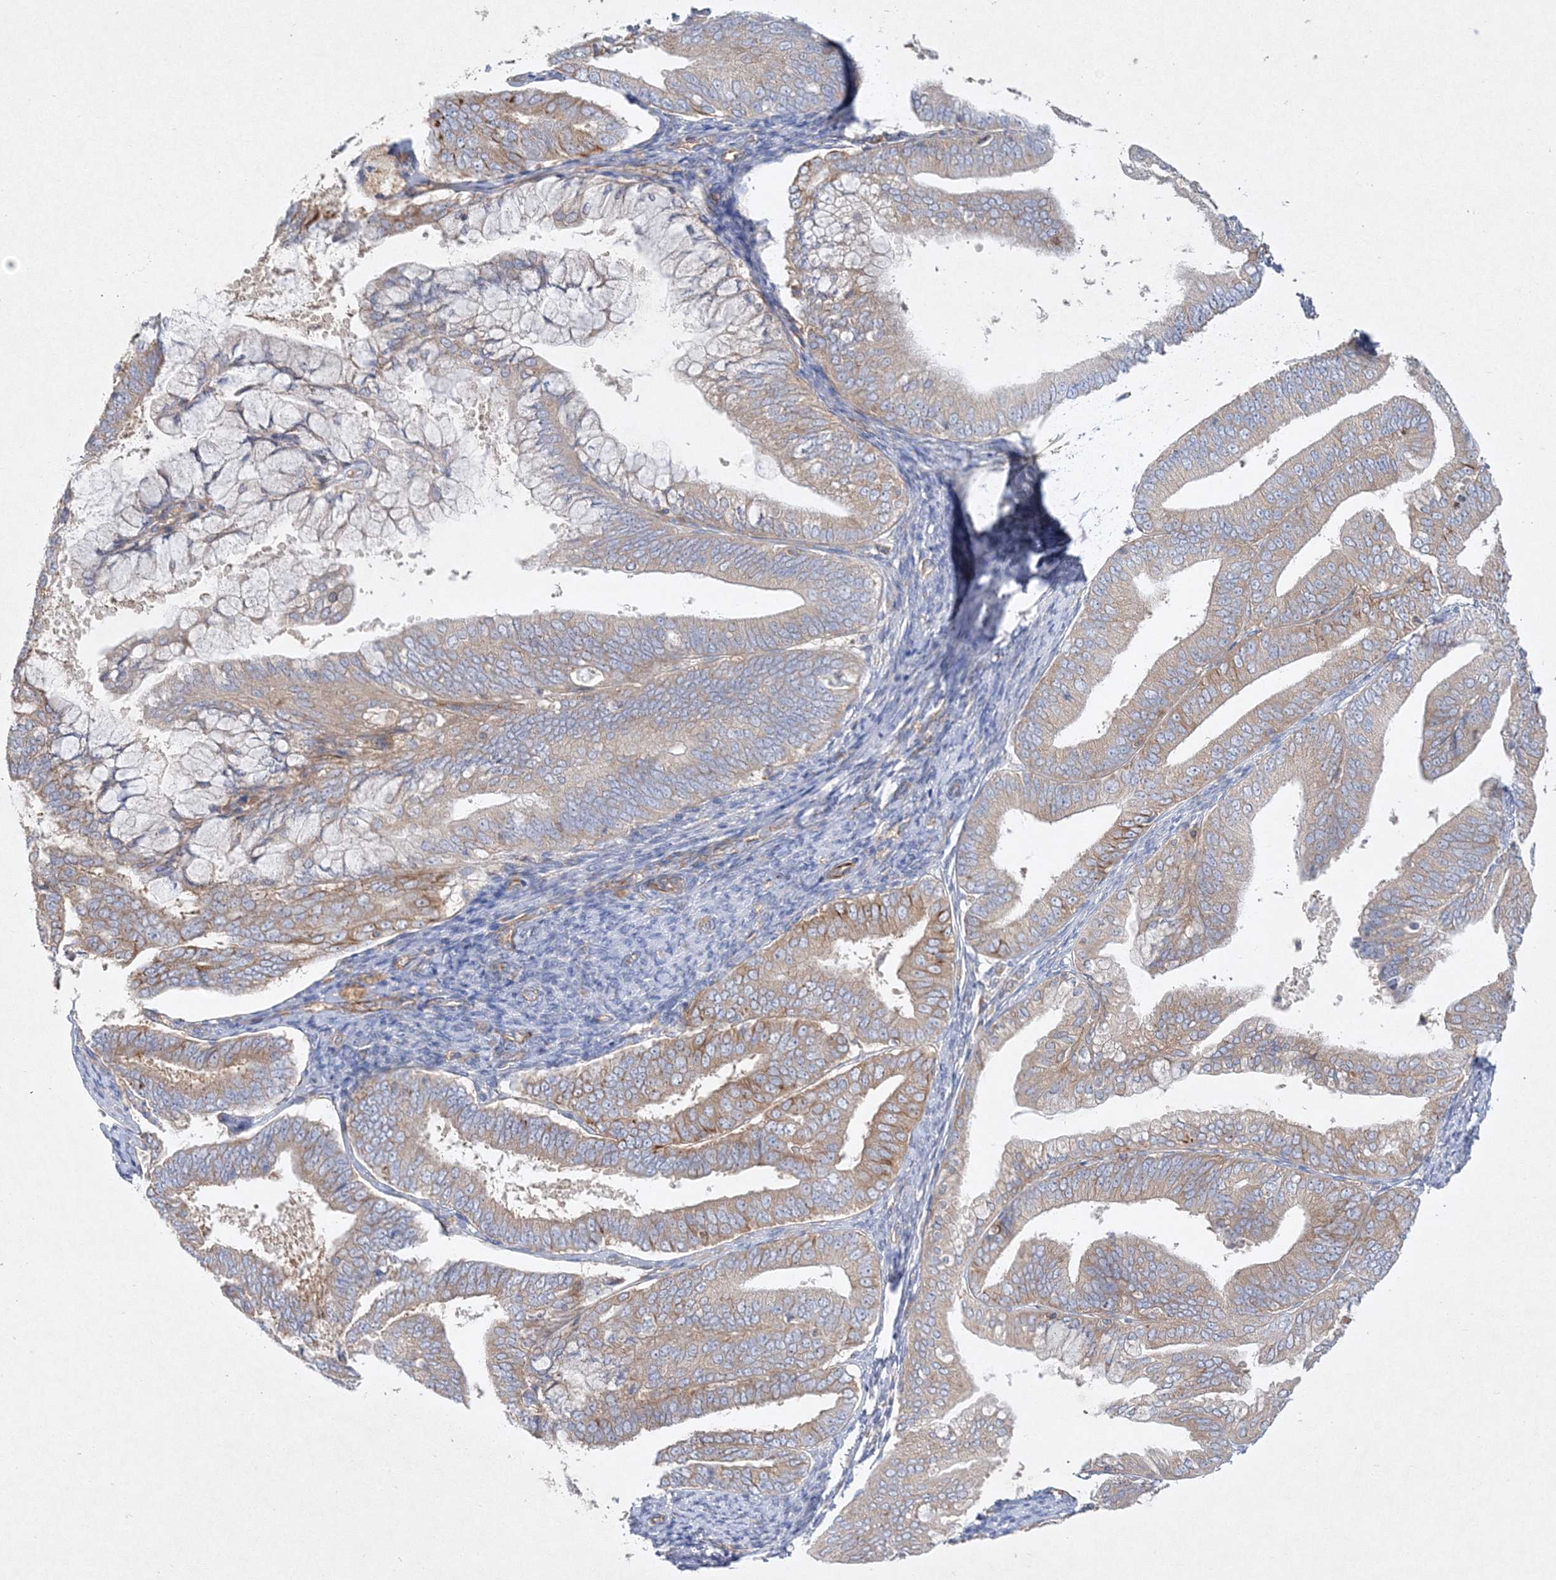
{"staining": {"intensity": "moderate", "quantity": "25%-75%", "location": "cytoplasmic/membranous"}, "tissue": "endometrial cancer", "cell_type": "Tumor cells", "image_type": "cancer", "snomed": [{"axis": "morphology", "description": "Adenocarcinoma, NOS"}, {"axis": "topography", "description": "Endometrium"}], "caption": "Tumor cells exhibit medium levels of moderate cytoplasmic/membranous staining in about 25%-75% of cells in endometrial cancer (adenocarcinoma).", "gene": "WDR37", "patient": {"sex": "female", "age": 63}}